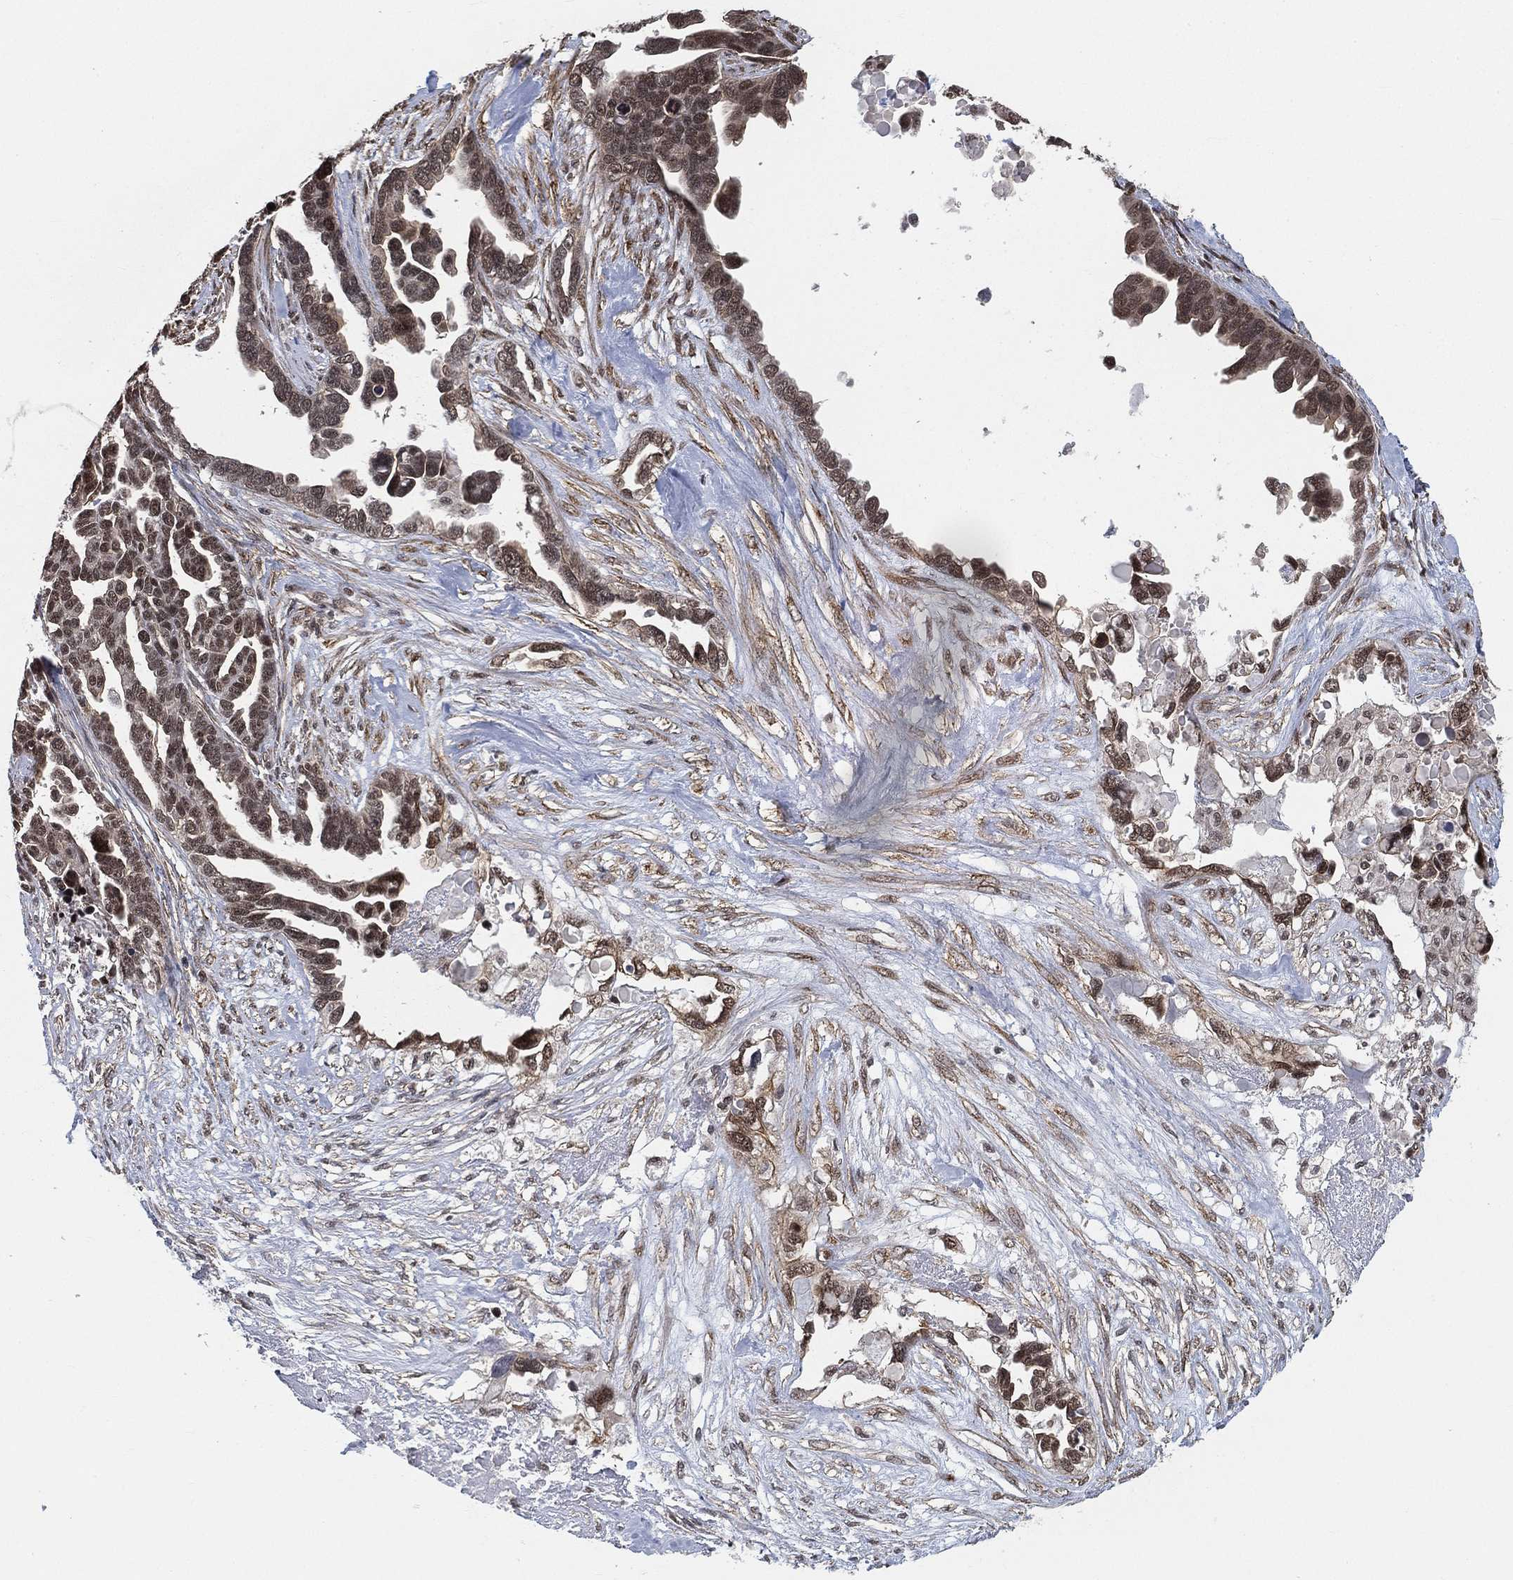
{"staining": {"intensity": "moderate", "quantity": ">75%", "location": "cytoplasmic/membranous,nuclear"}, "tissue": "ovarian cancer", "cell_type": "Tumor cells", "image_type": "cancer", "snomed": [{"axis": "morphology", "description": "Cystadenocarcinoma, serous, NOS"}, {"axis": "topography", "description": "Ovary"}], "caption": "This image reveals immunohistochemistry (IHC) staining of serous cystadenocarcinoma (ovarian), with medium moderate cytoplasmic/membranous and nuclear expression in approximately >75% of tumor cells.", "gene": "RSRC2", "patient": {"sex": "female", "age": 54}}